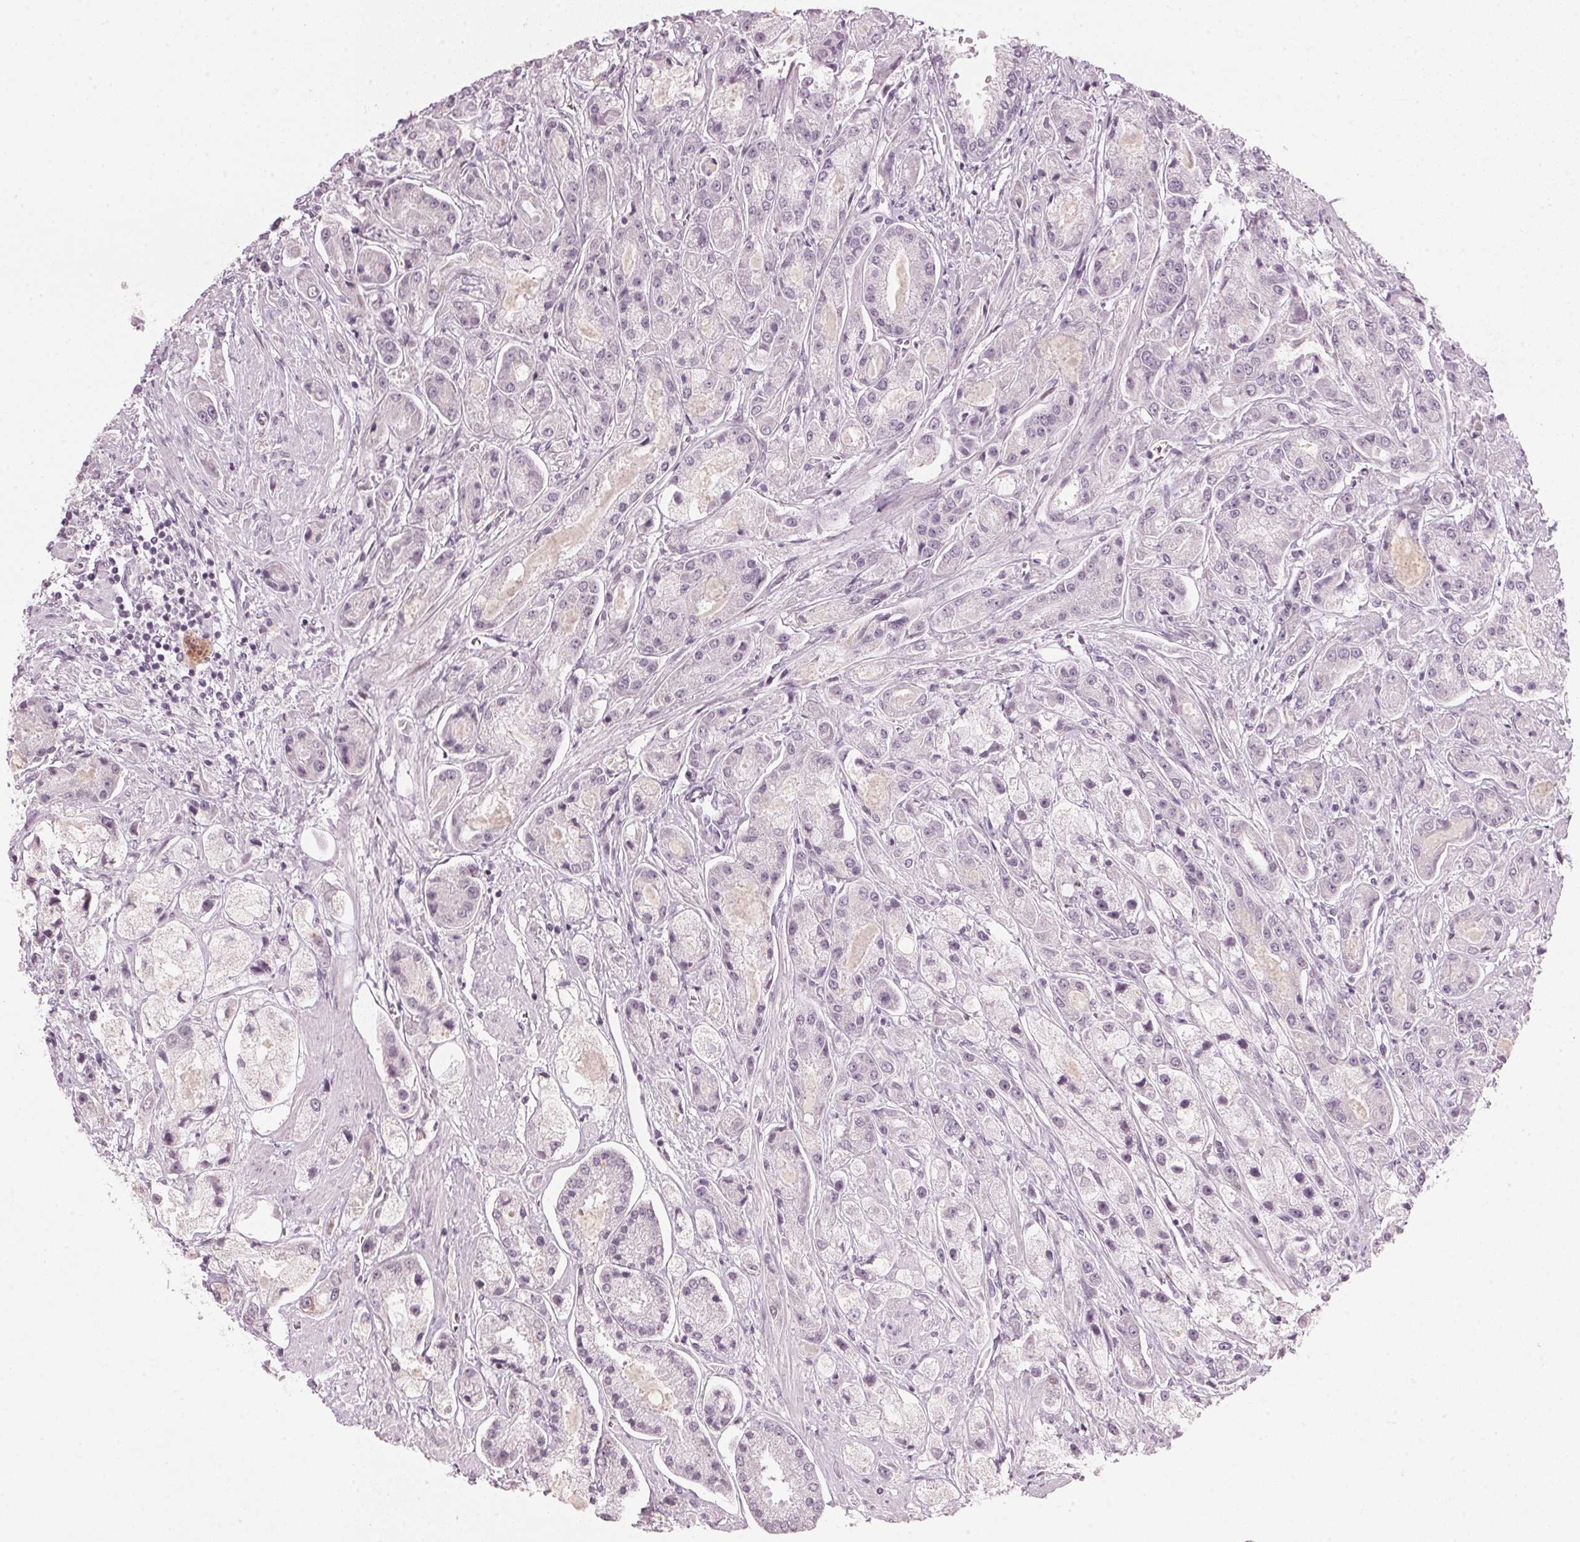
{"staining": {"intensity": "negative", "quantity": "none", "location": "none"}, "tissue": "prostate cancer", "cell_type": "Tumor cells", "image_type": "cancer", "snomed": [{"axis": "morphology", "description": "Adenocarcinoma, High grade"}, {"axis": "topography", "description": "Prostate"}], "caption": "DAB immunohistochemical staining of human prostate adenocarcinoma (high-grade) shows no significant expression in tumor cells.", "gene": "SFRP4", "patient": {"sex": "male", "age": 67}}